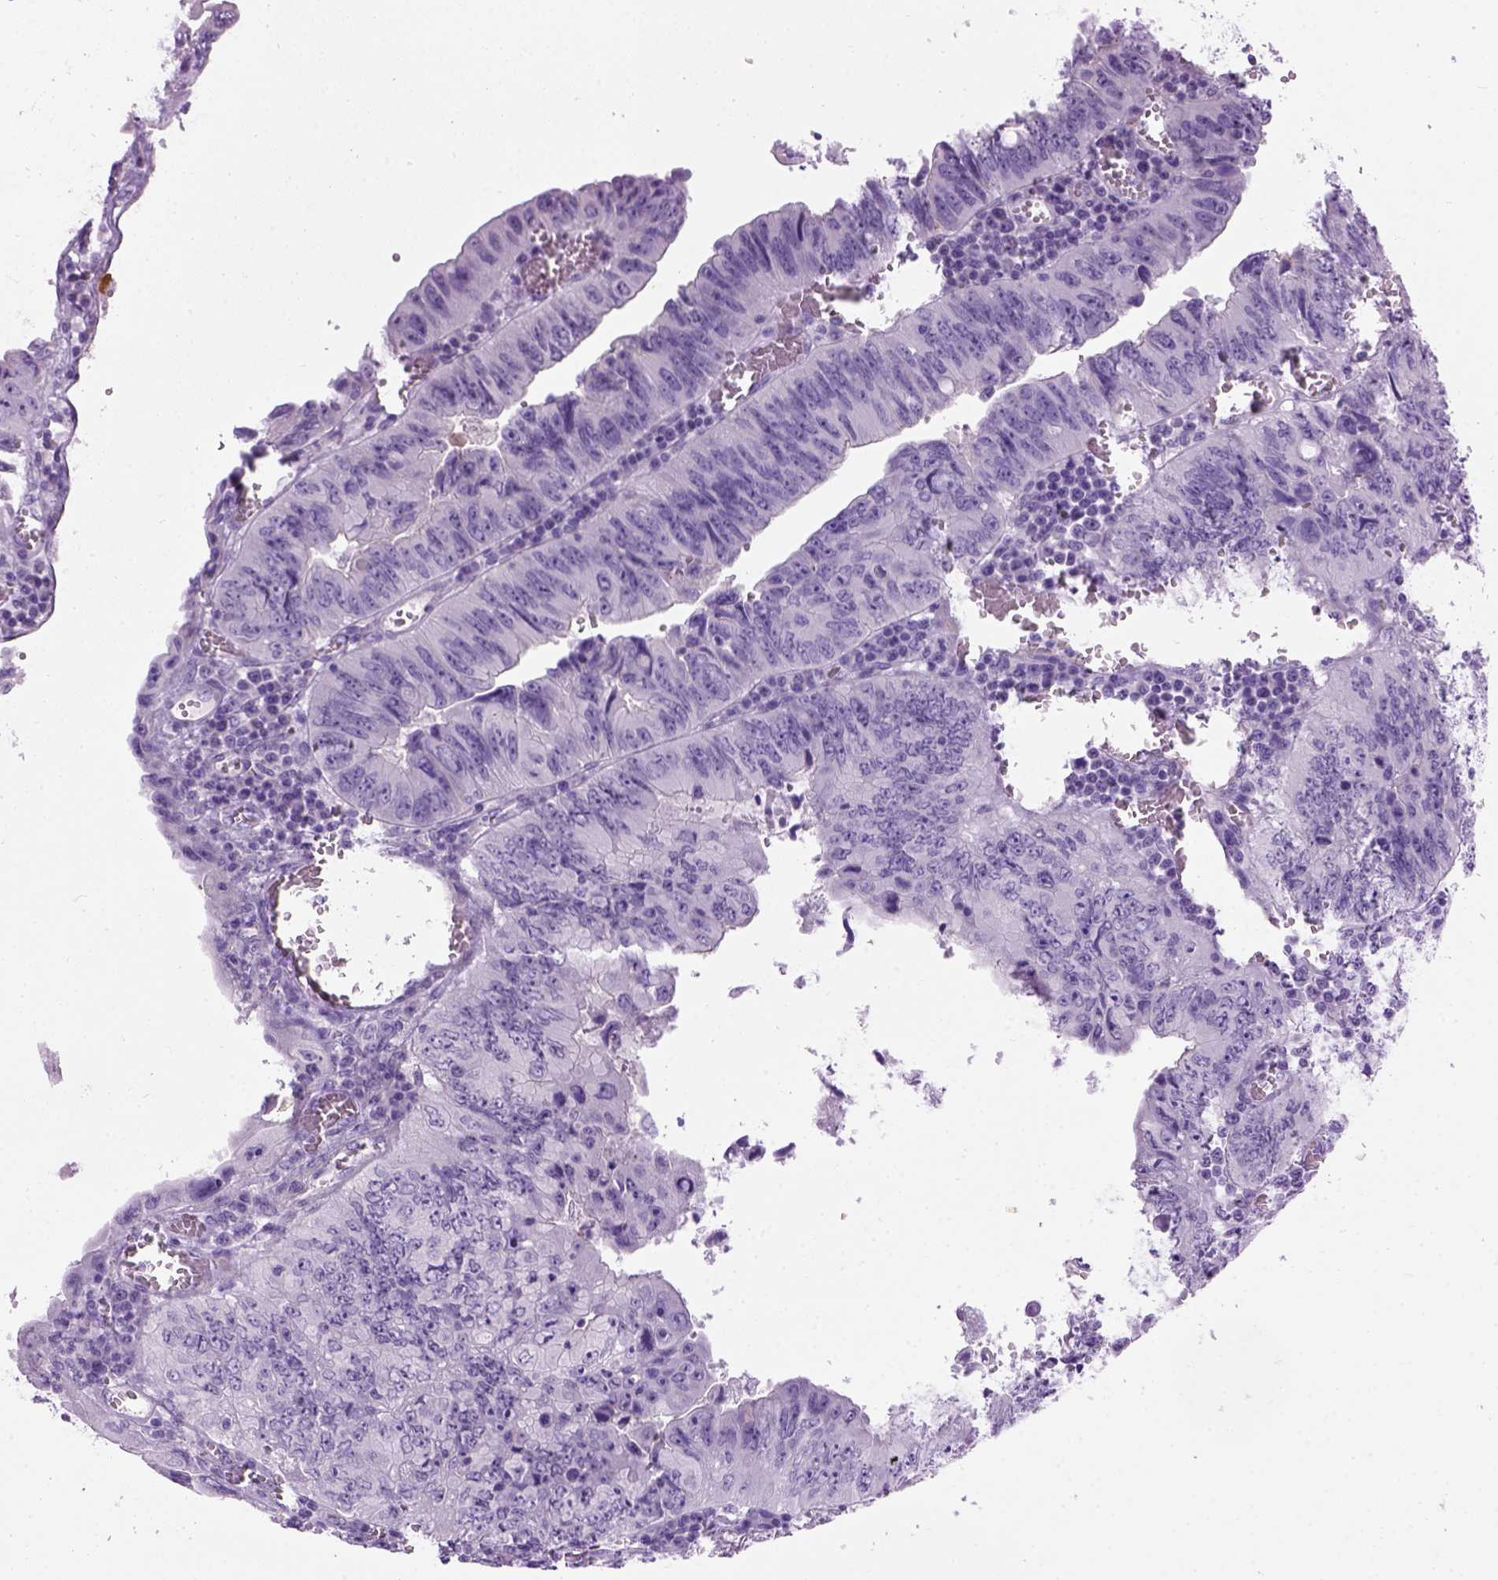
{"staining": {"intensity": "negative", "quantity": "none", "location": "none"}, "tissue": "colorectal cancer", "cell_type": "Tumor cells", "image_type": "cancer", "snomed": [{"axis": "morphology", "description": "Adenocarcinoma, NOS"}, {"axis": "topography", "description": "Colon"}], "caption": "The image shows no significant positivity in tumor cells of colorectal cancer (adenocarcinoma).", "gene": "GABRB2", "patient": {"sex": "female", "age": 84}}